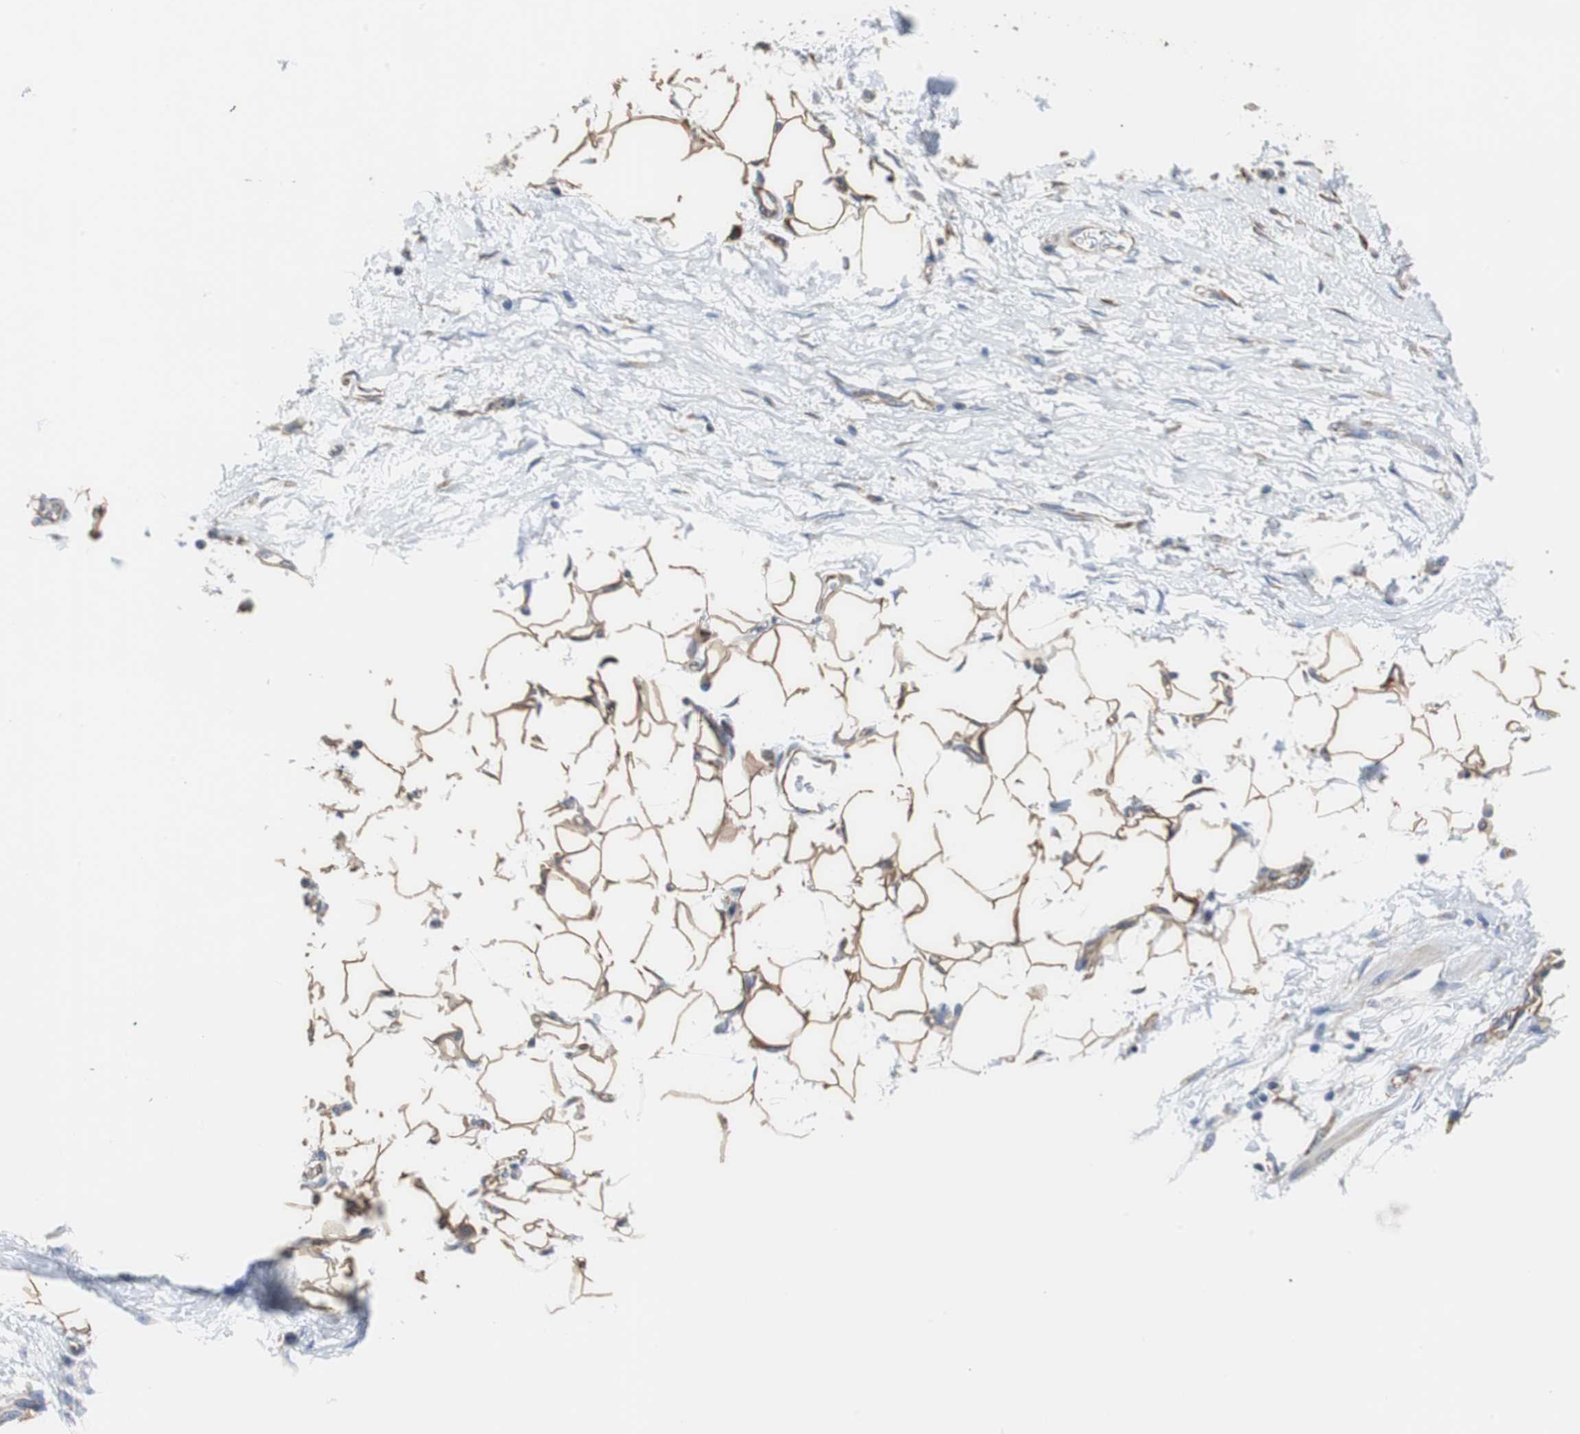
{"staining": {"intensity": "moderate", "quantity": ">75%", "location": "cytoplasmic/membranous"}, "tissue": "adipose tissue", "cell_type": "Adipocytes", "image_type": "normal", "snomed": [{"axis": "morphology", "description": "Normal tissue, NOS"}, {"axis": "morphology", "description": "Urothelial carcinoma, High grade"}, {"axis": "topography", "description": "Vascular tissue"}, {"axis": "topography", "description": "Urinary bladder"}], "caption": "Brown immunohistochemical staining in benign adipose tissue reveals moderate cytoplasmic/membranous staining in approximately >75% of adipocytes.", "gene": "PCK1", "patient": {"sex": "female", "age": 56}}